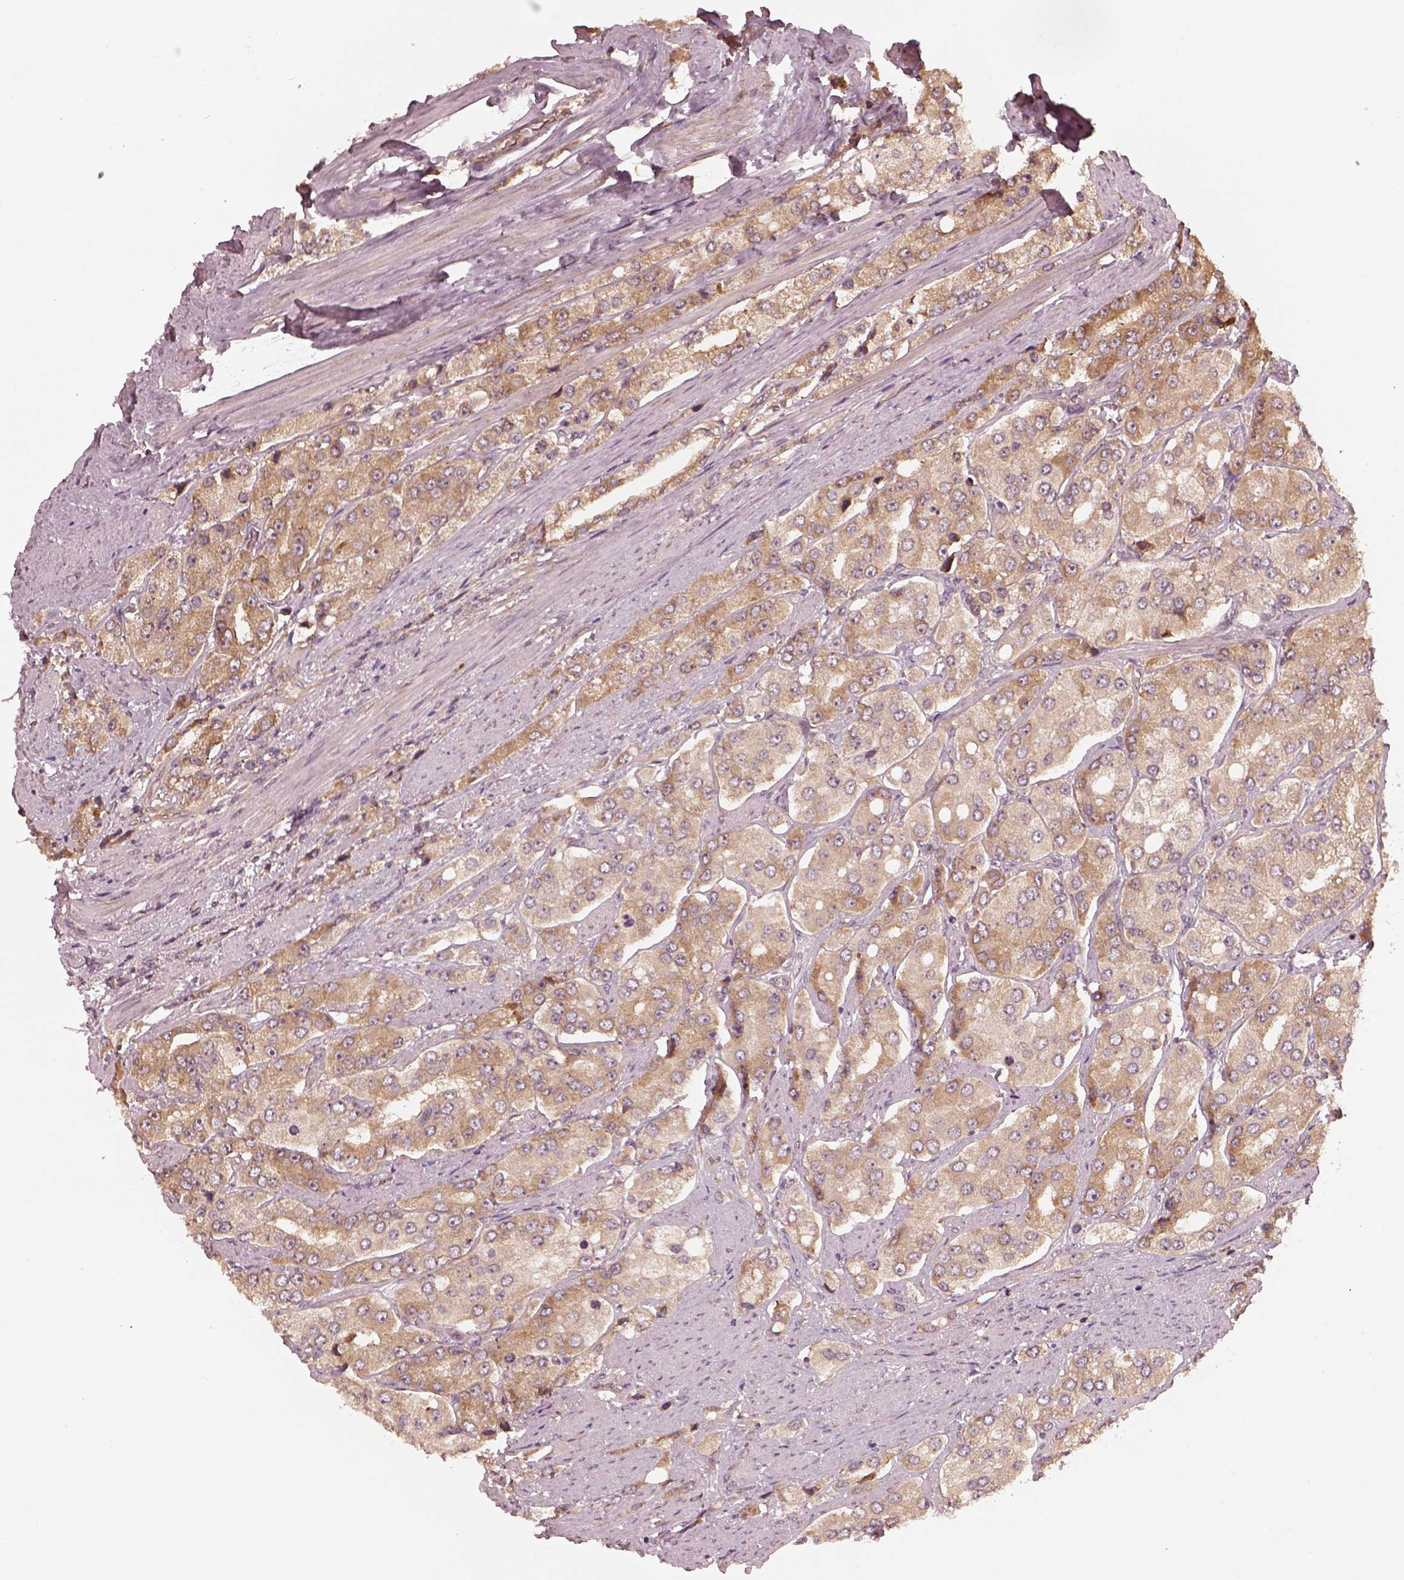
{"staining": {"intensity": "weak", "quantity": ">75%", "location": "cytoplasmic/membranous"}, "tissue": "prostate cancer", "cell_type": "Tumor cells", "image_type": "cancer", "snomed": [{"axis": "morphology", "description": "Adenocarcinoma, Low grade"}, {"axis": "topography", "description": "Prostate"}], "caption": "Protein staining demonstrates weak cytoplasmic/membranous positivity in about >75% of tumor cells in prostate cancer.", "gene": "RPS5", "patient": {"sex": "male", "age": 69}}